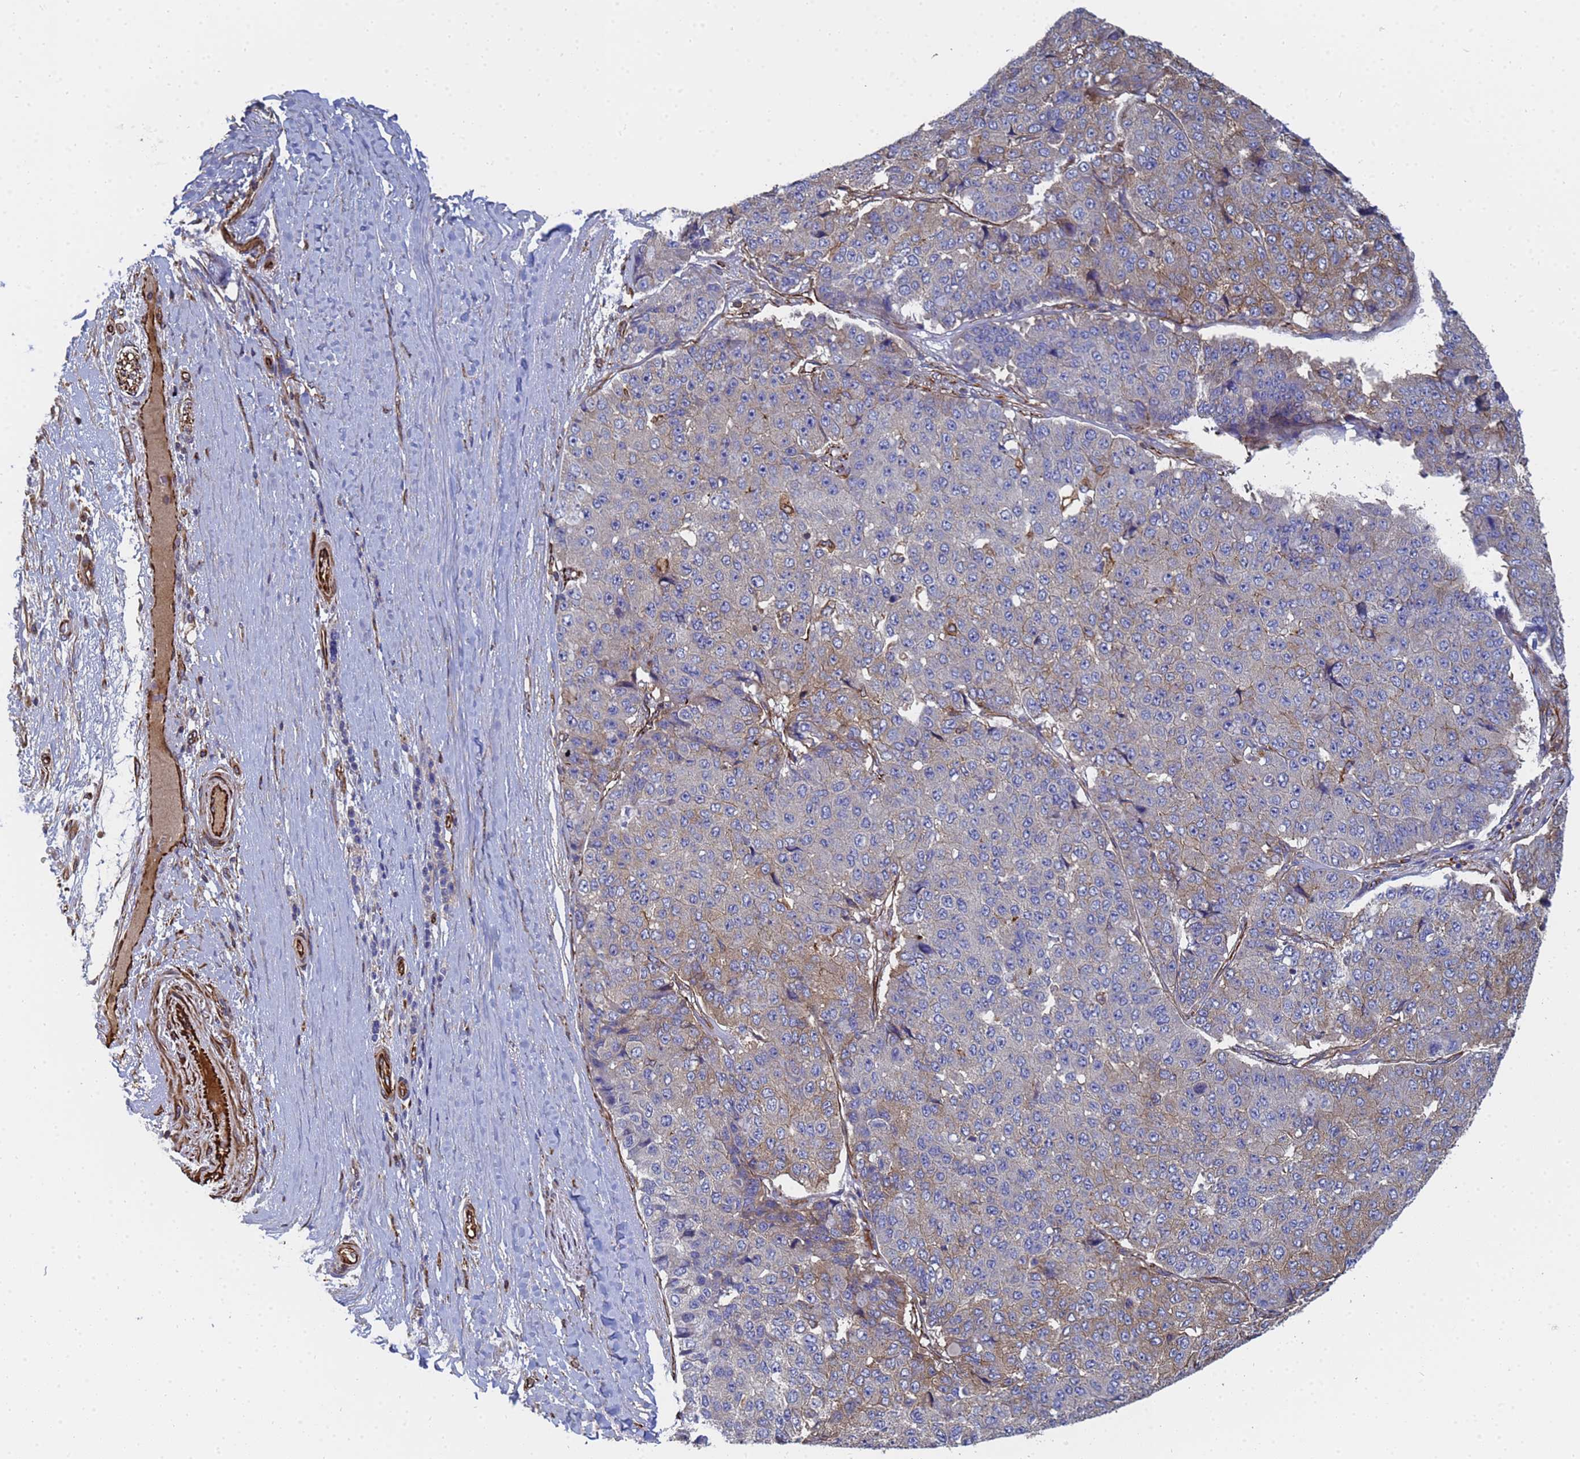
{"staining": {"intensity": "negative", "quantity": "none", "location": "none"}, "tissue": "pancreatic cancer", "cell_type": "Tumor cells", "image_type": "cancer", "snomed": [{"axis": "morphology", "description": "Adenocarcinoma, NOS"}, {"axis": "topography", "description": "Pancreas"}], "caption": "There is no significant positivity in tumor cells of pancreatic cancer (adenocarcinoma). (DAB IHC visualized using brightfield microscopy, high magnification).", "gene": "SYT13", "patient": {"sex": "male", "age": 50}}